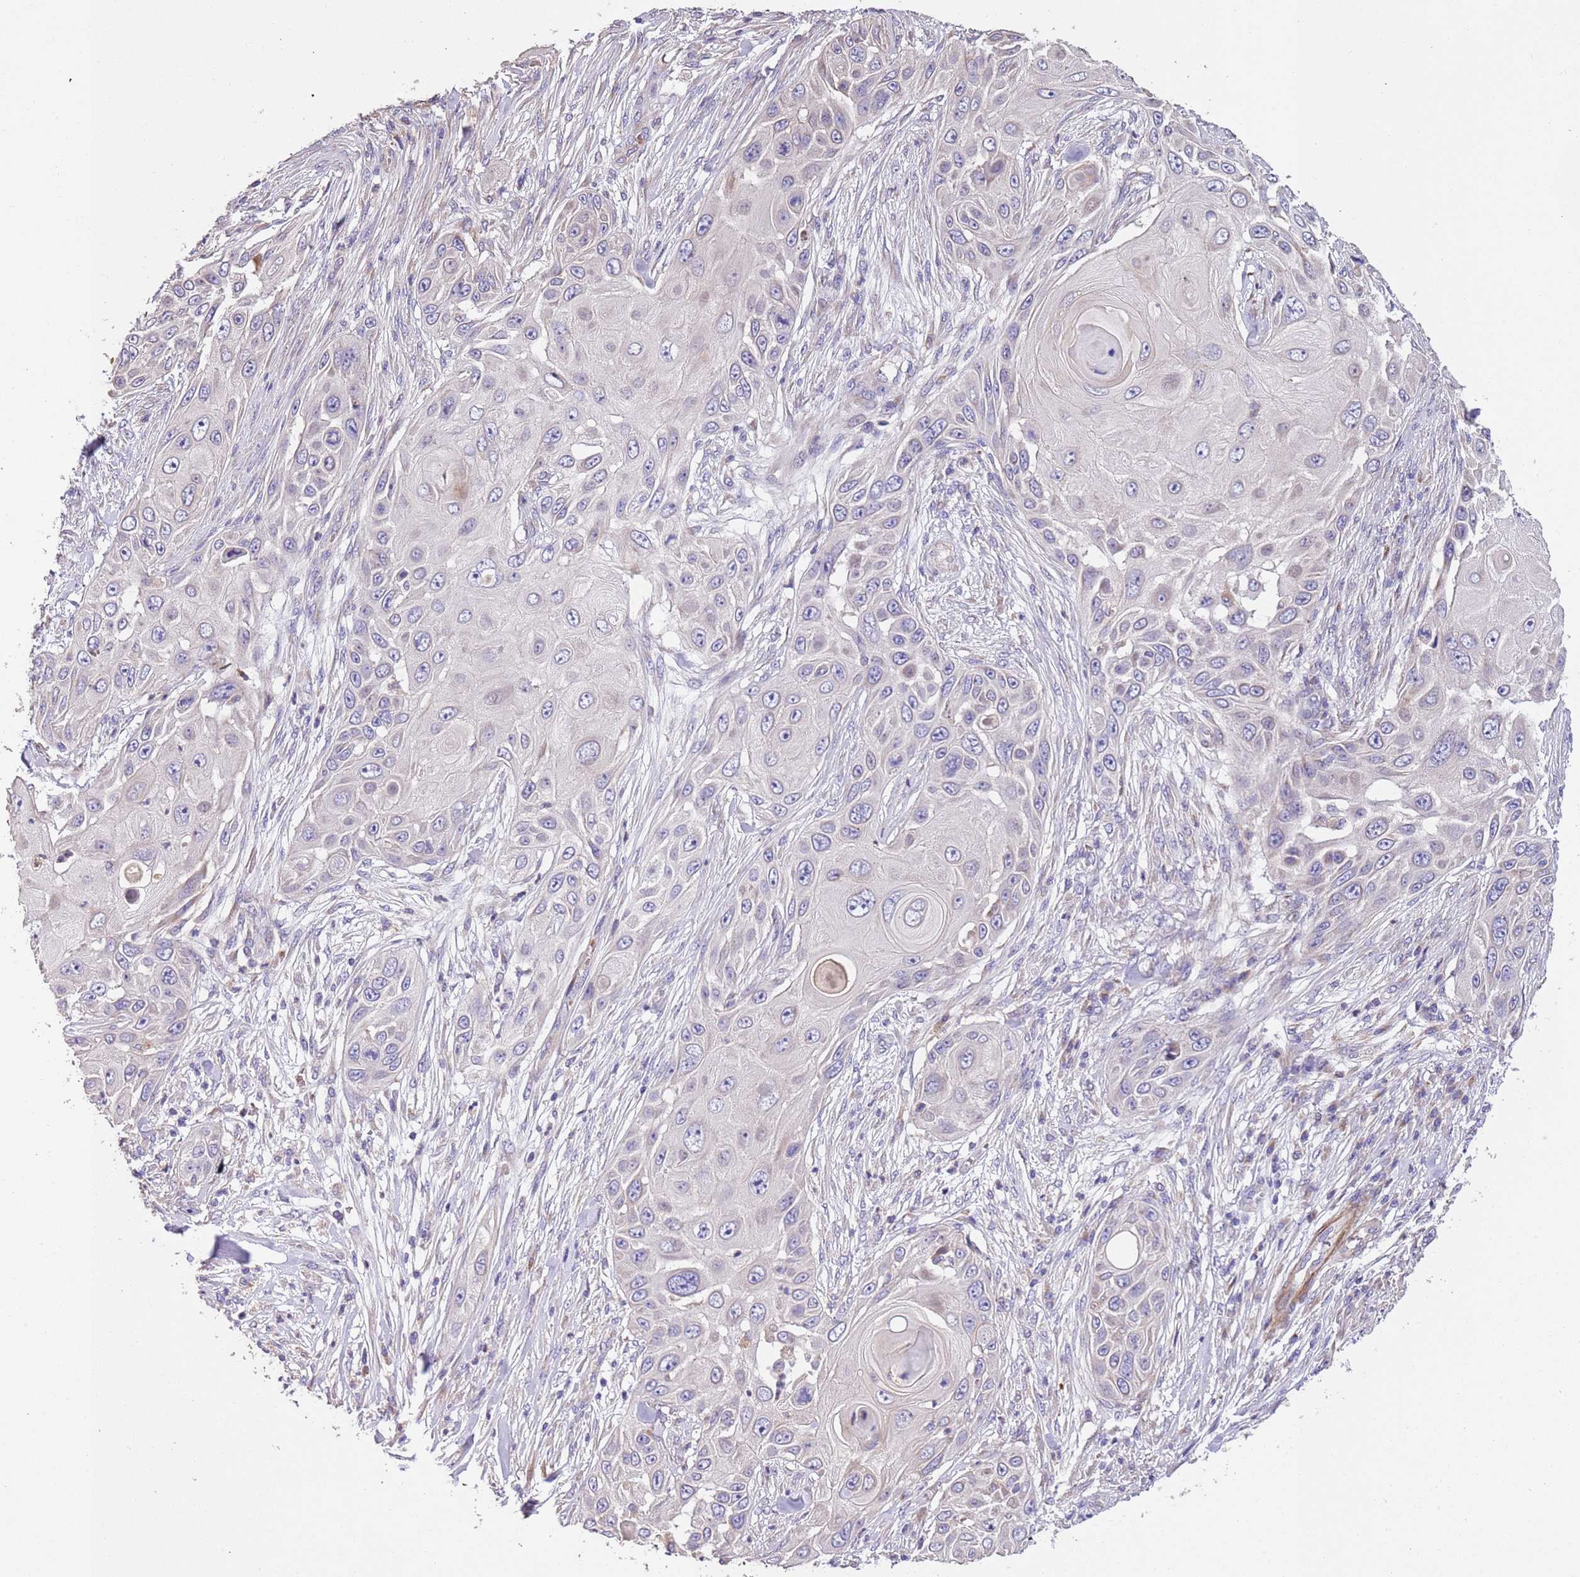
{"staining": {"intensity": "negative", "quantity": "none", "location": "none"}, "tissue": "skin cancer", "cell_type": "Tumor cells", "image_type": "cancer", "snomed": [{"axis": "morphology", "description": "Squamous cell carcinoma, NOS"}, {"axis": "topography", "description": "Skin"}], "caption": "An image of human skin squamous cell carcinoma is negative for staining in tumor cells. (Immunohistochemistry, brightfield microscopy, high magnification).", "gene": "PIGA", "patient": {"sex": "female", "age": 44}}